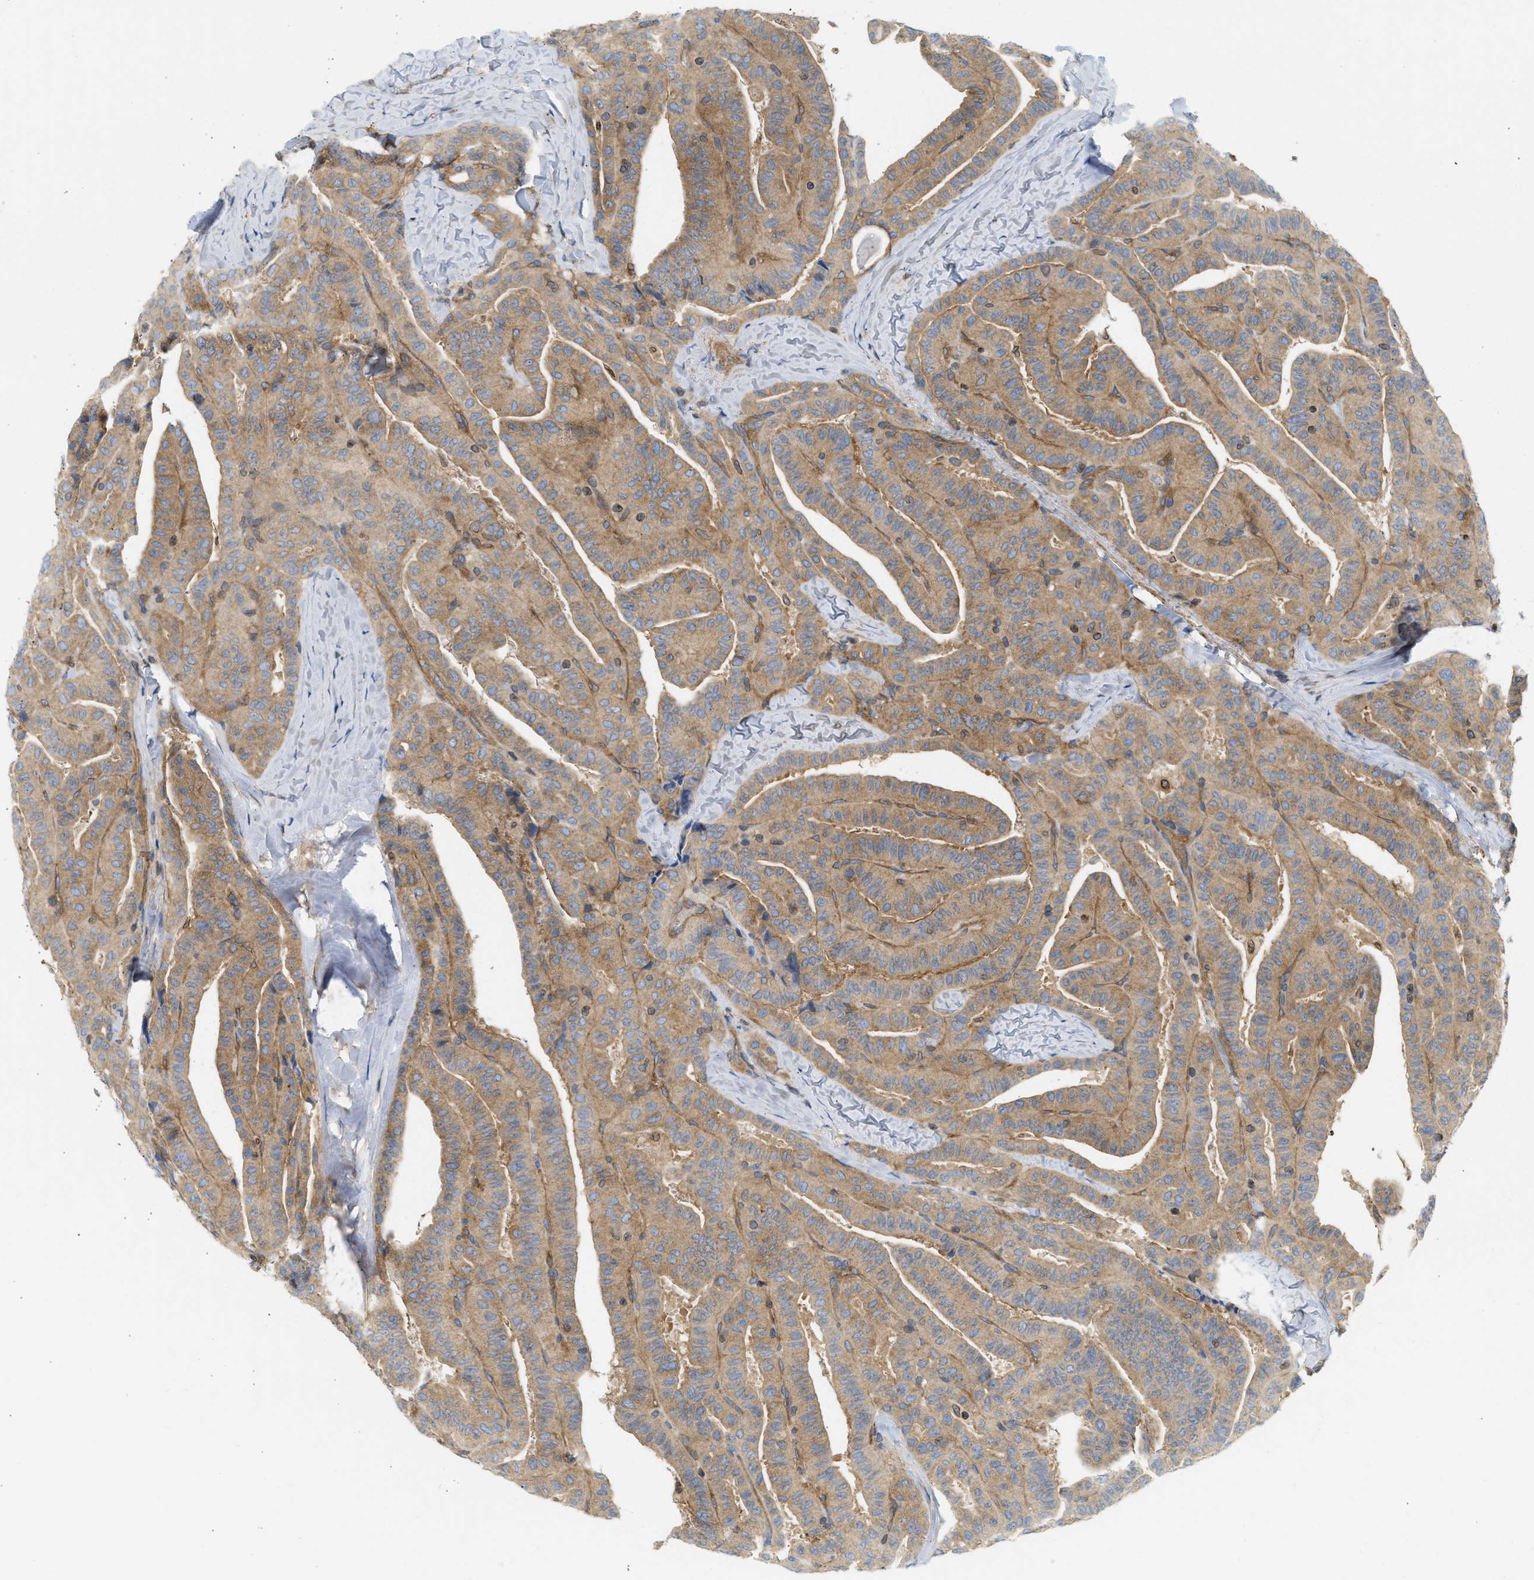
{"staining": {"intensity": "moderate", "quantity": ">75%", "location": "cytoplasmic/membranous"}, "tissue": "thyroid cancer", "cell_type": "Tumor cells", "image_type": "cancer", "snomed": [{"axis": "morphology", "description": "Papillary adenocarcinoma, NOS"}, {"axis": "topography", "description": "Thyroid gland"}], "caption": "Papillary adenocarcinoma (thyroid) stained for a protein (brown) shows moderate cytoplasmic/membranous positive positivity in about >75% of tumor cells.", "gene": "STRN", "patient": {"sex": "male", "age": 77}}